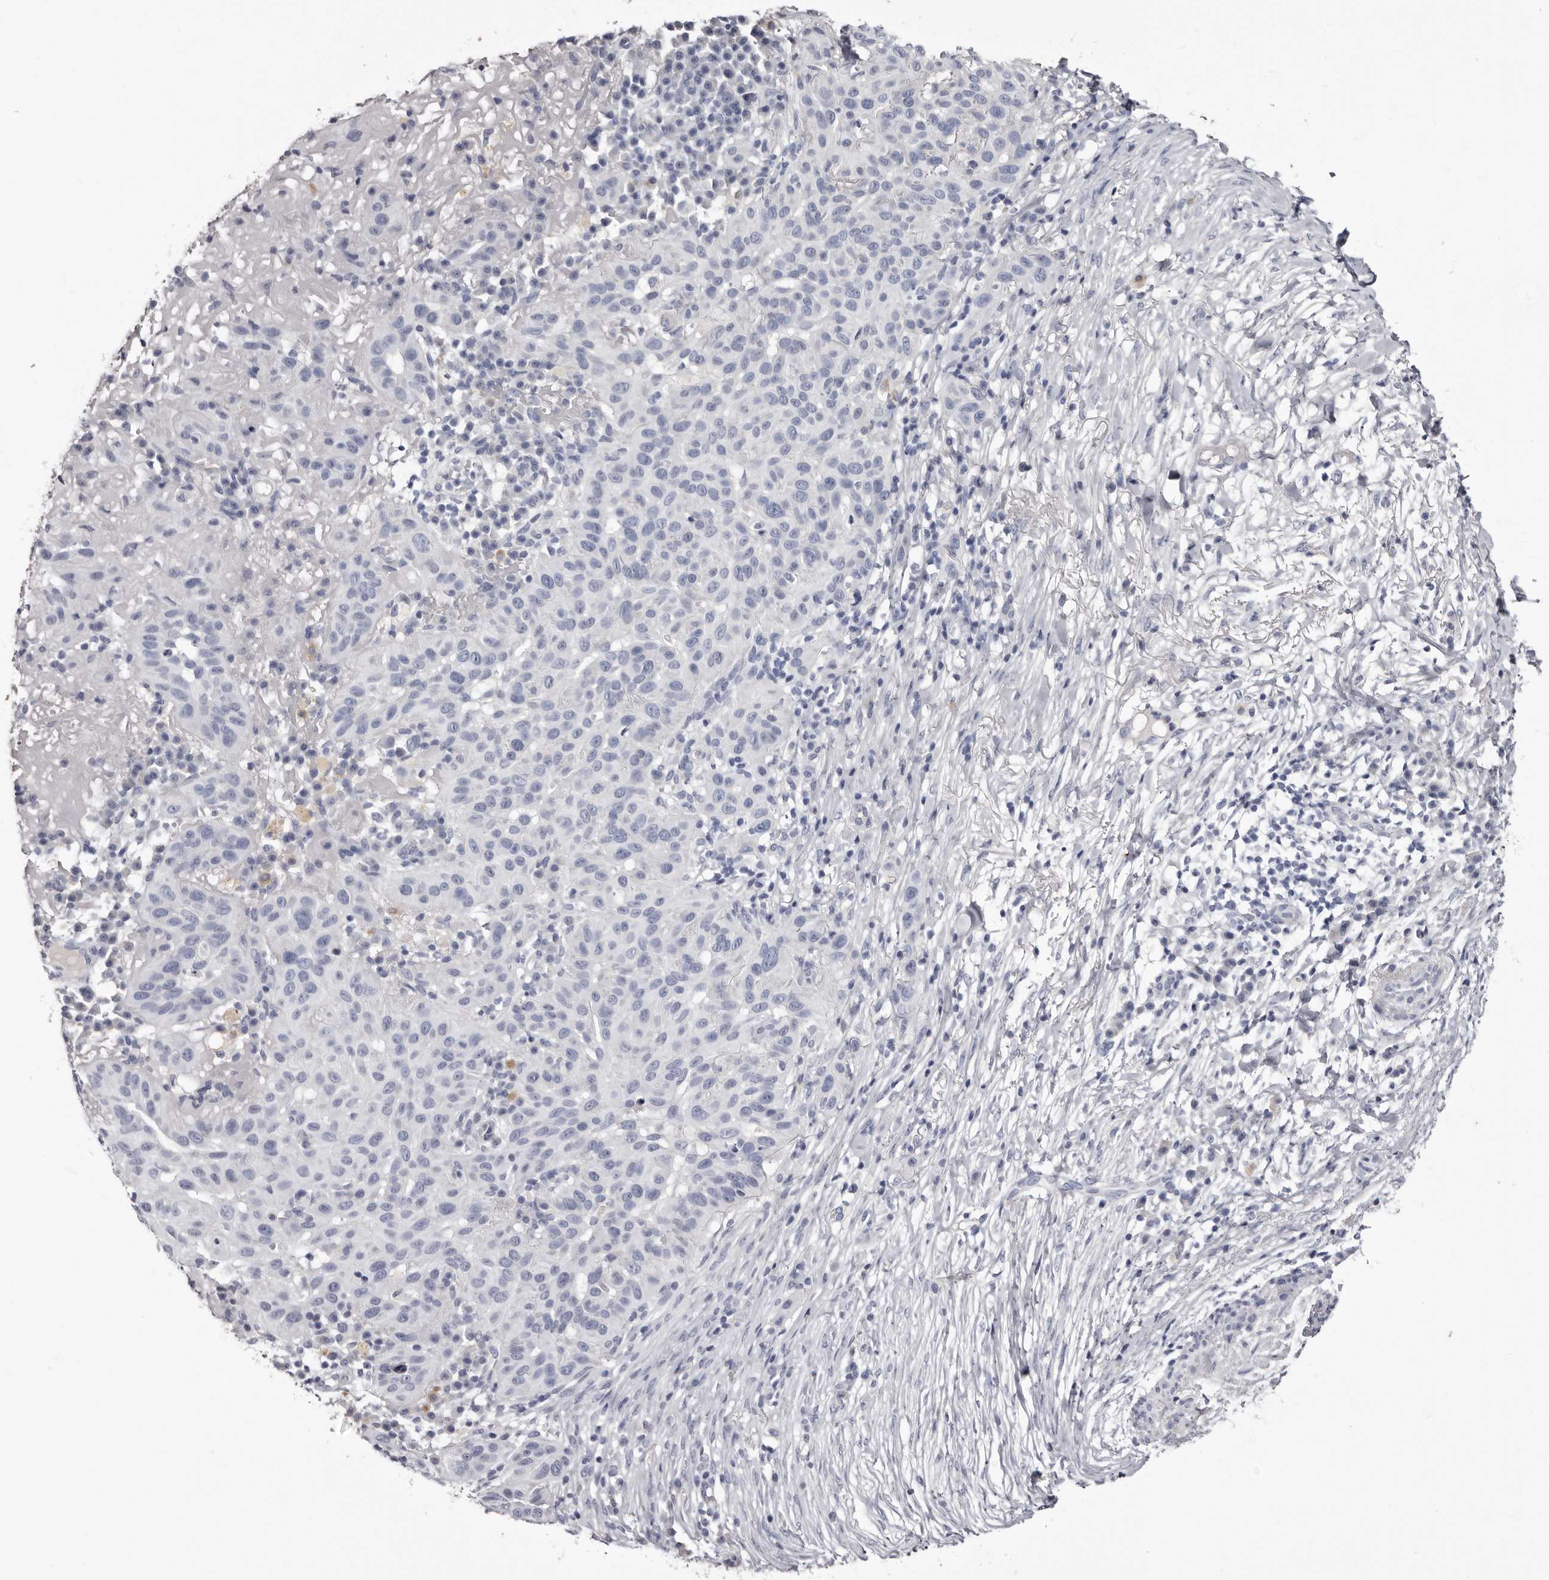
{"staining": {"intensity": "negative", "quantity": "none", "location": "none"}, "tissue": "skin cancer", "cell_type": "Tumor cells", "image_type": "cancer", "snomed": [{"axis": "morphology", "description": "Normal tissue, NOS"}, {"axis": "morphology", "description": "Squamous cell carcinoma, NOS"}, {"axis": "topography", "description": "Skin"}], "caption": "Protein analysis of skin cancer (squamous cell carcinoma) shows no significant positivity in tumor cells.", "gene": "CA6", "patient": {"sex": "female", "age": 96}}